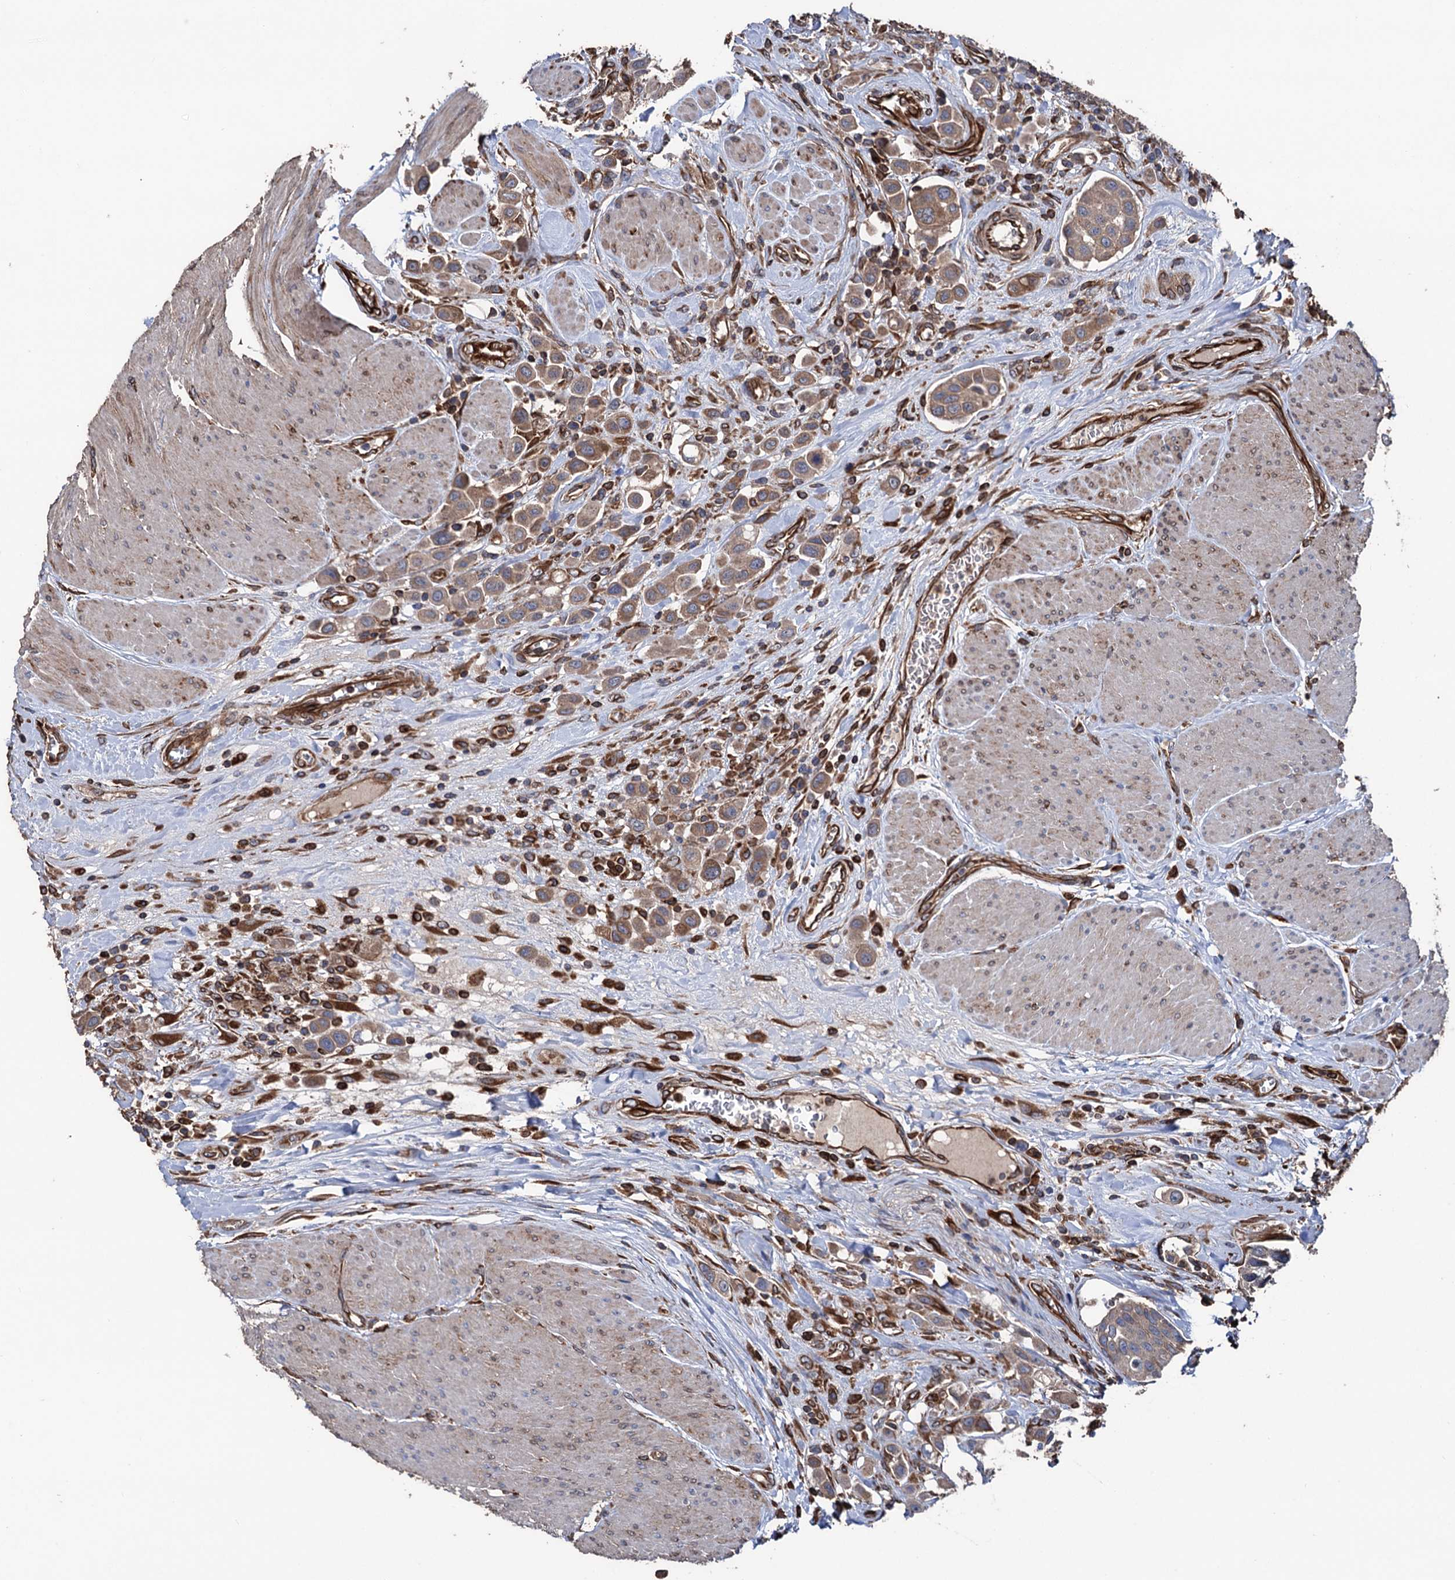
{"staining": {"intensity": "moderate", "quantity": ">75%", "location": "cytoplasmic/membranous"}, "tissue": "urothelial cancer", "cell_type": "Tumor cells", "image_type": "cancer", "snomed": [{"axis": "morphology", "description": "Urothelial carcinoma, High grade"}, {"axis": "topography", "description": "Urinary bladder"}], "caption": "Immunohistochemical staining of high-grade urothelial carcinoma shows medium levels of moderate cytoplasmic/membranous positivity in approximately >75% of tumor cells. (DAB = brown stain, brightfield microscopy at high magnification).", "gene": "STING1", "patient": {"sex": "male", "age": 50}}